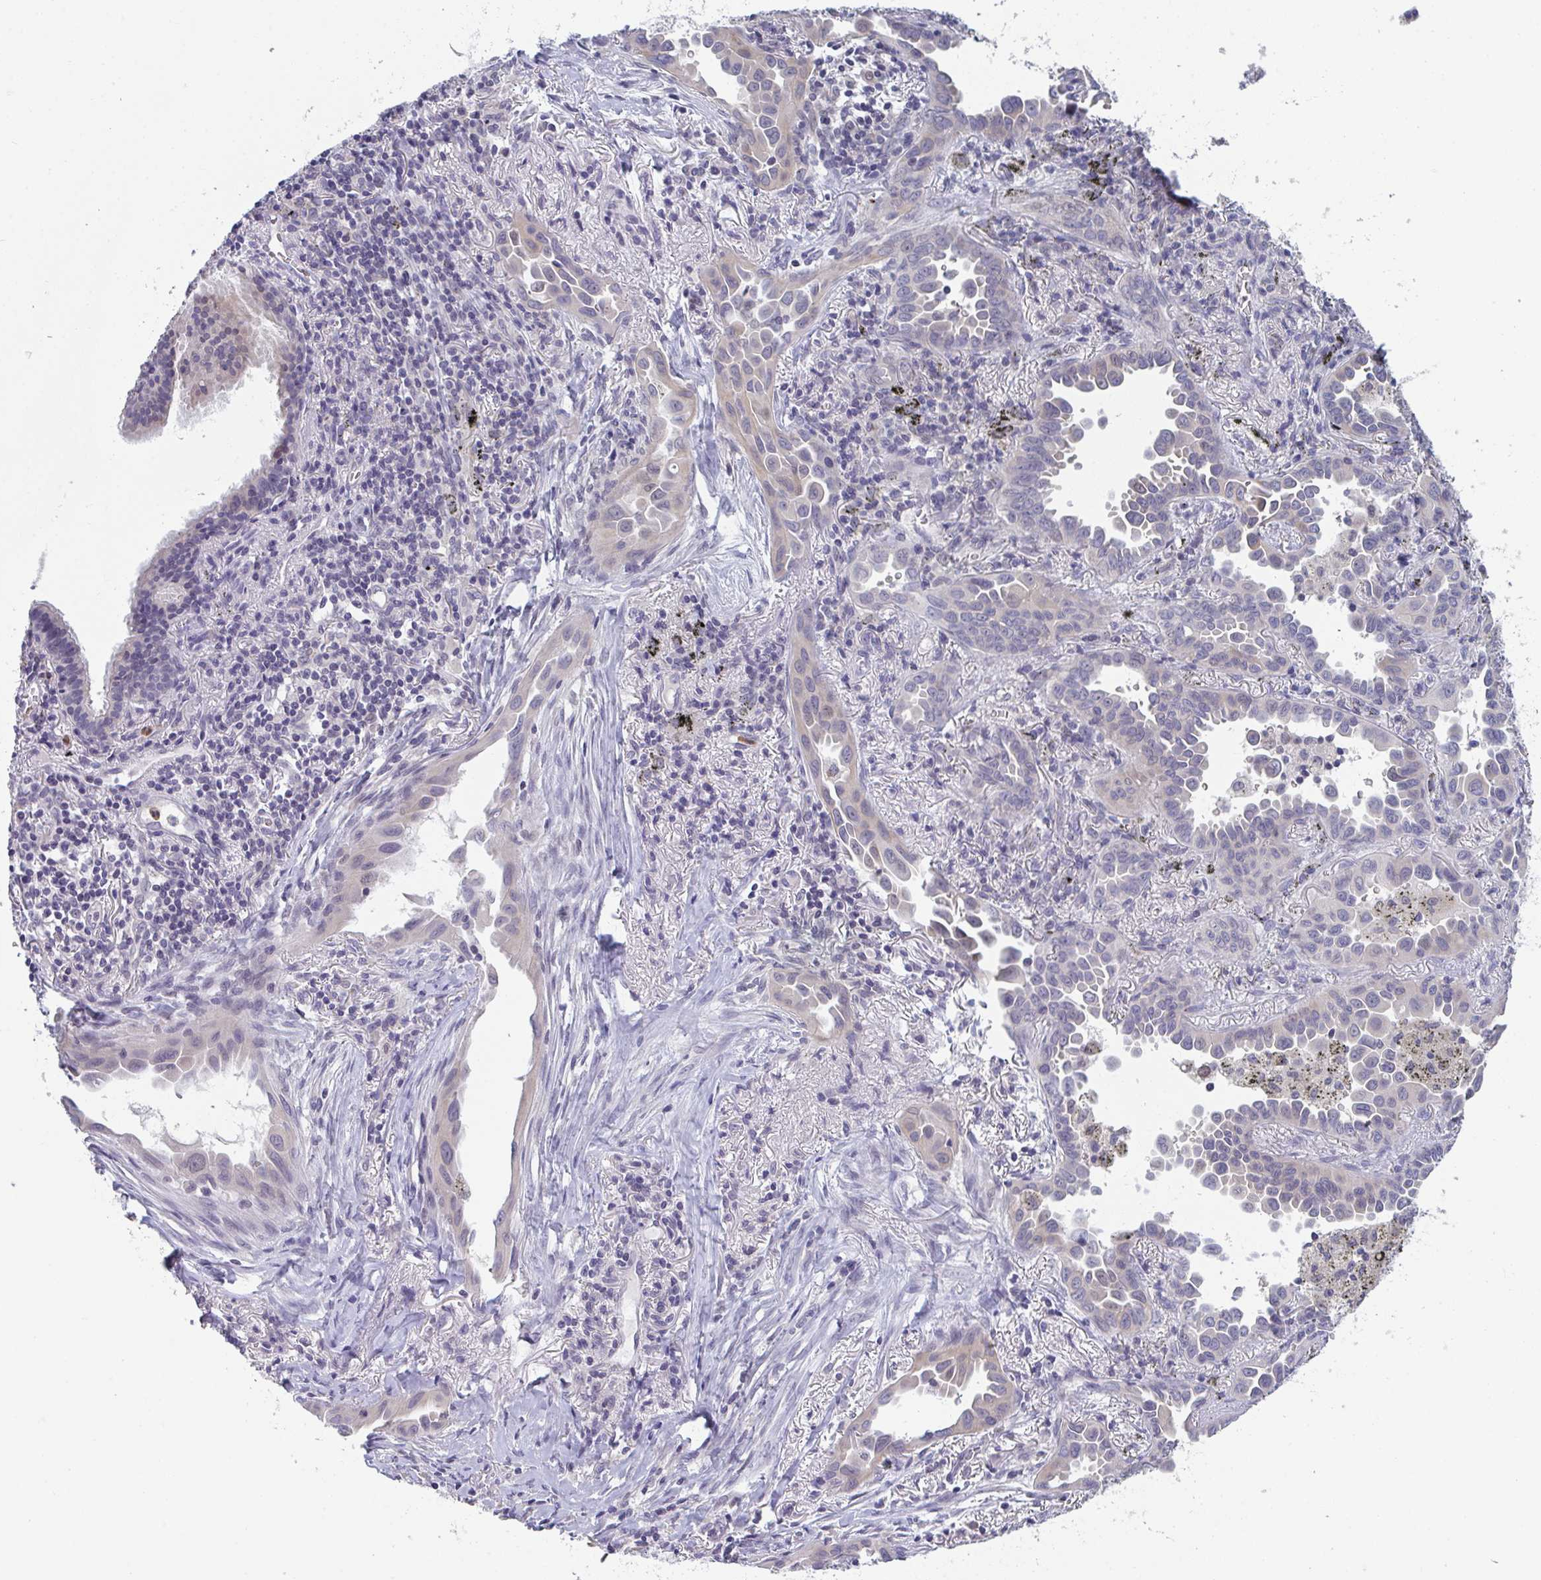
{"staining": {"intensity": "weak", "quantity": "<25%", "location": "cytoplasmic/membranous"}, "tissue": "lung cancer", "cell_type": "Tumor cells", "image_type": "cancer", "snomed": [{"axis": "morphology", "description": "Adenocarcinoma, NOS"}, {"axis": "topography", "description": "Lung"}], "caption": "Immunohistochemistry of lung cancer displays no staining in tumor cells.", "gene": "RIOK1", "patient": {"sex": "male", "age": 68}}